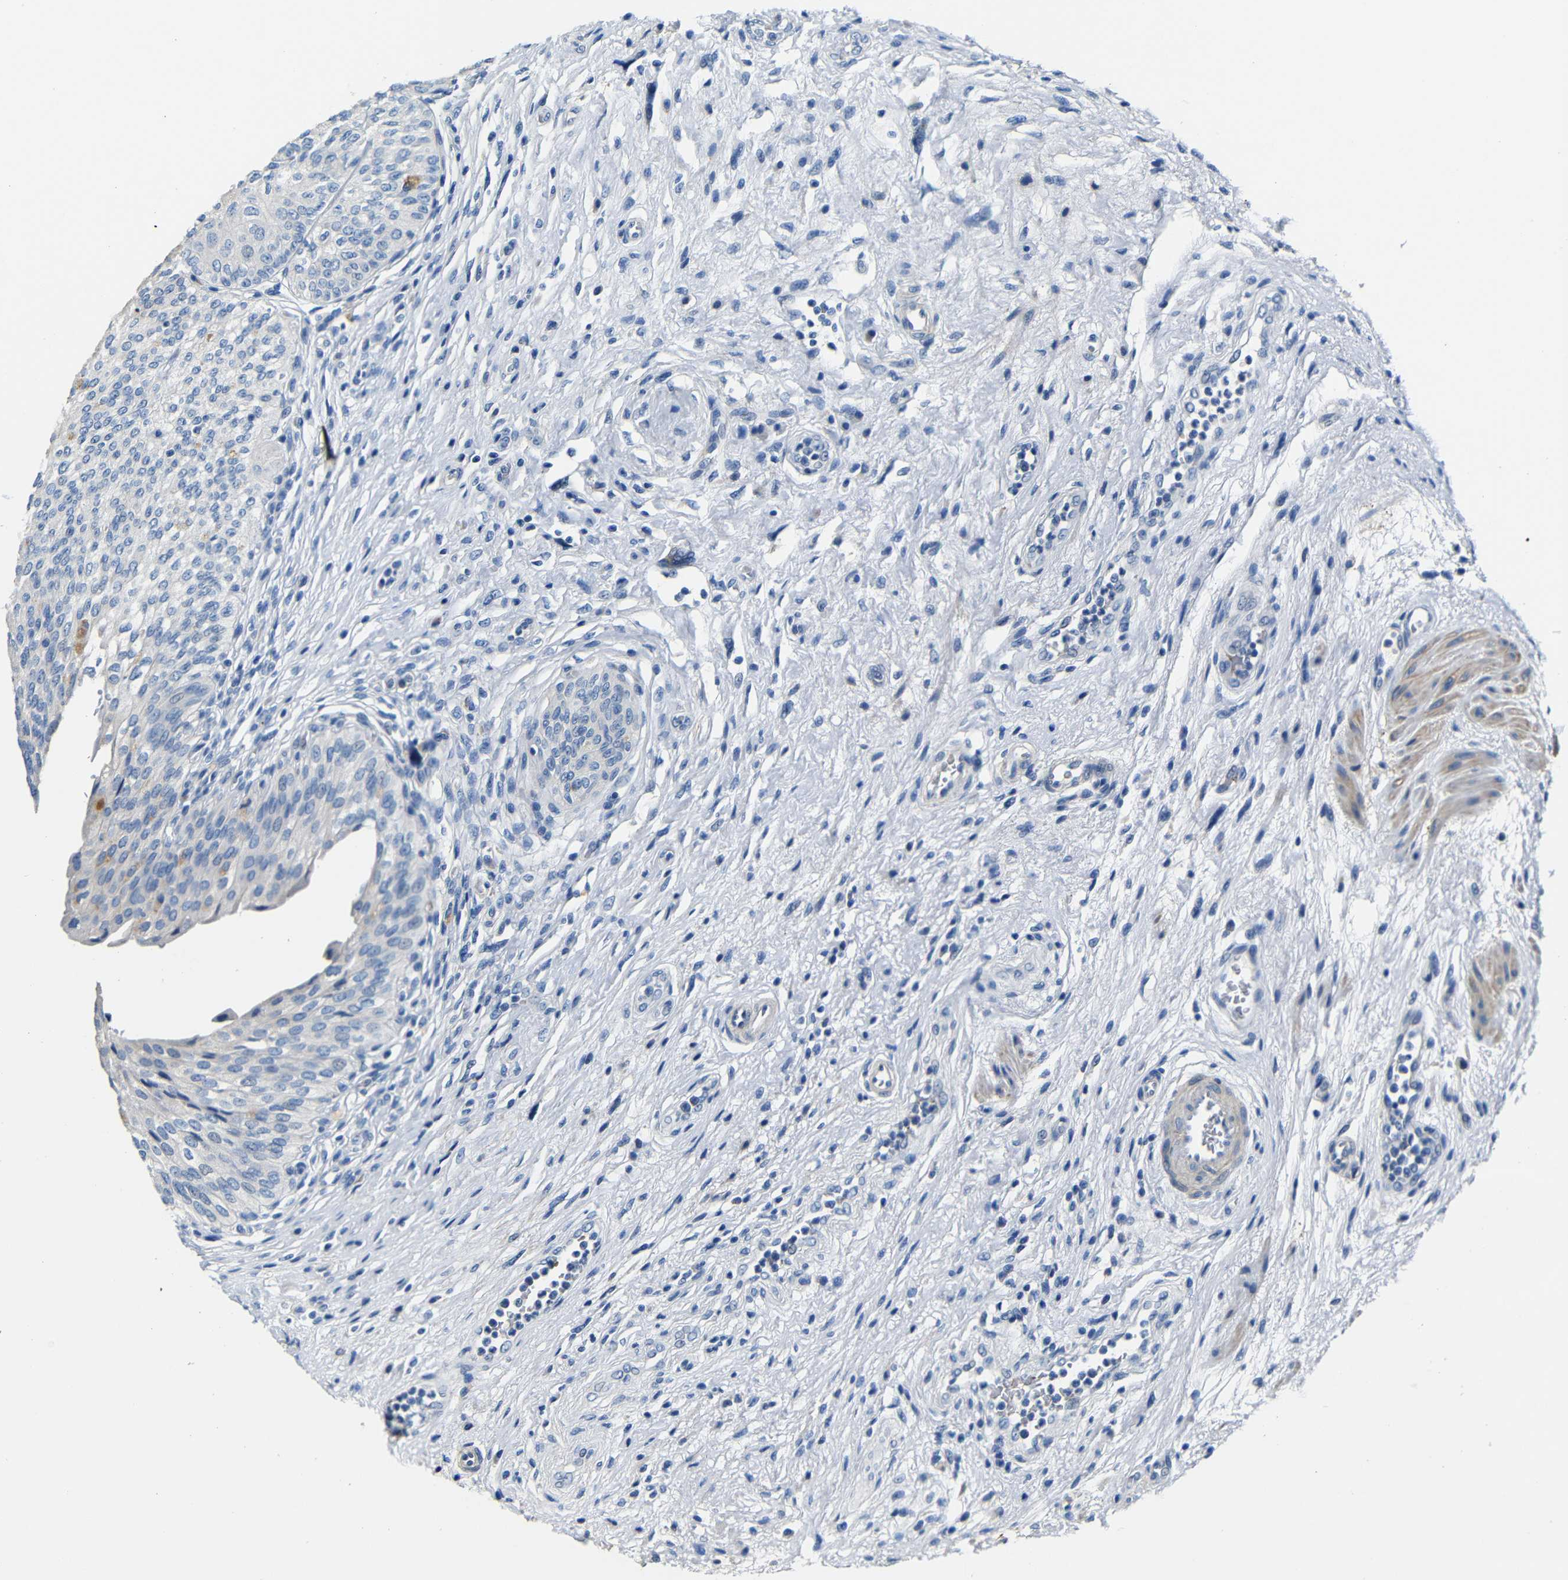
{"staining": {"intensity": "moderate", "quantity": "<25%", "location": "cytoplasmic/membranous"}, "tissue": "urinary bladder", "cell_type": "Urothelial cells", "image_type": "normal", "snomed": [{"axis": "morphology", "description": "Normal tissue, NOS"}, {"axis": "topography", "description": "Urinary bladder"}], "caption": "Urinary bladder stained for a protein (brown) demonstrates moderate cytoplasmic/membranous positive staining in about <25% of urothelial cells.", "gene": "TNFAIP1", "patient": {"sex": "male", "age": 46}}